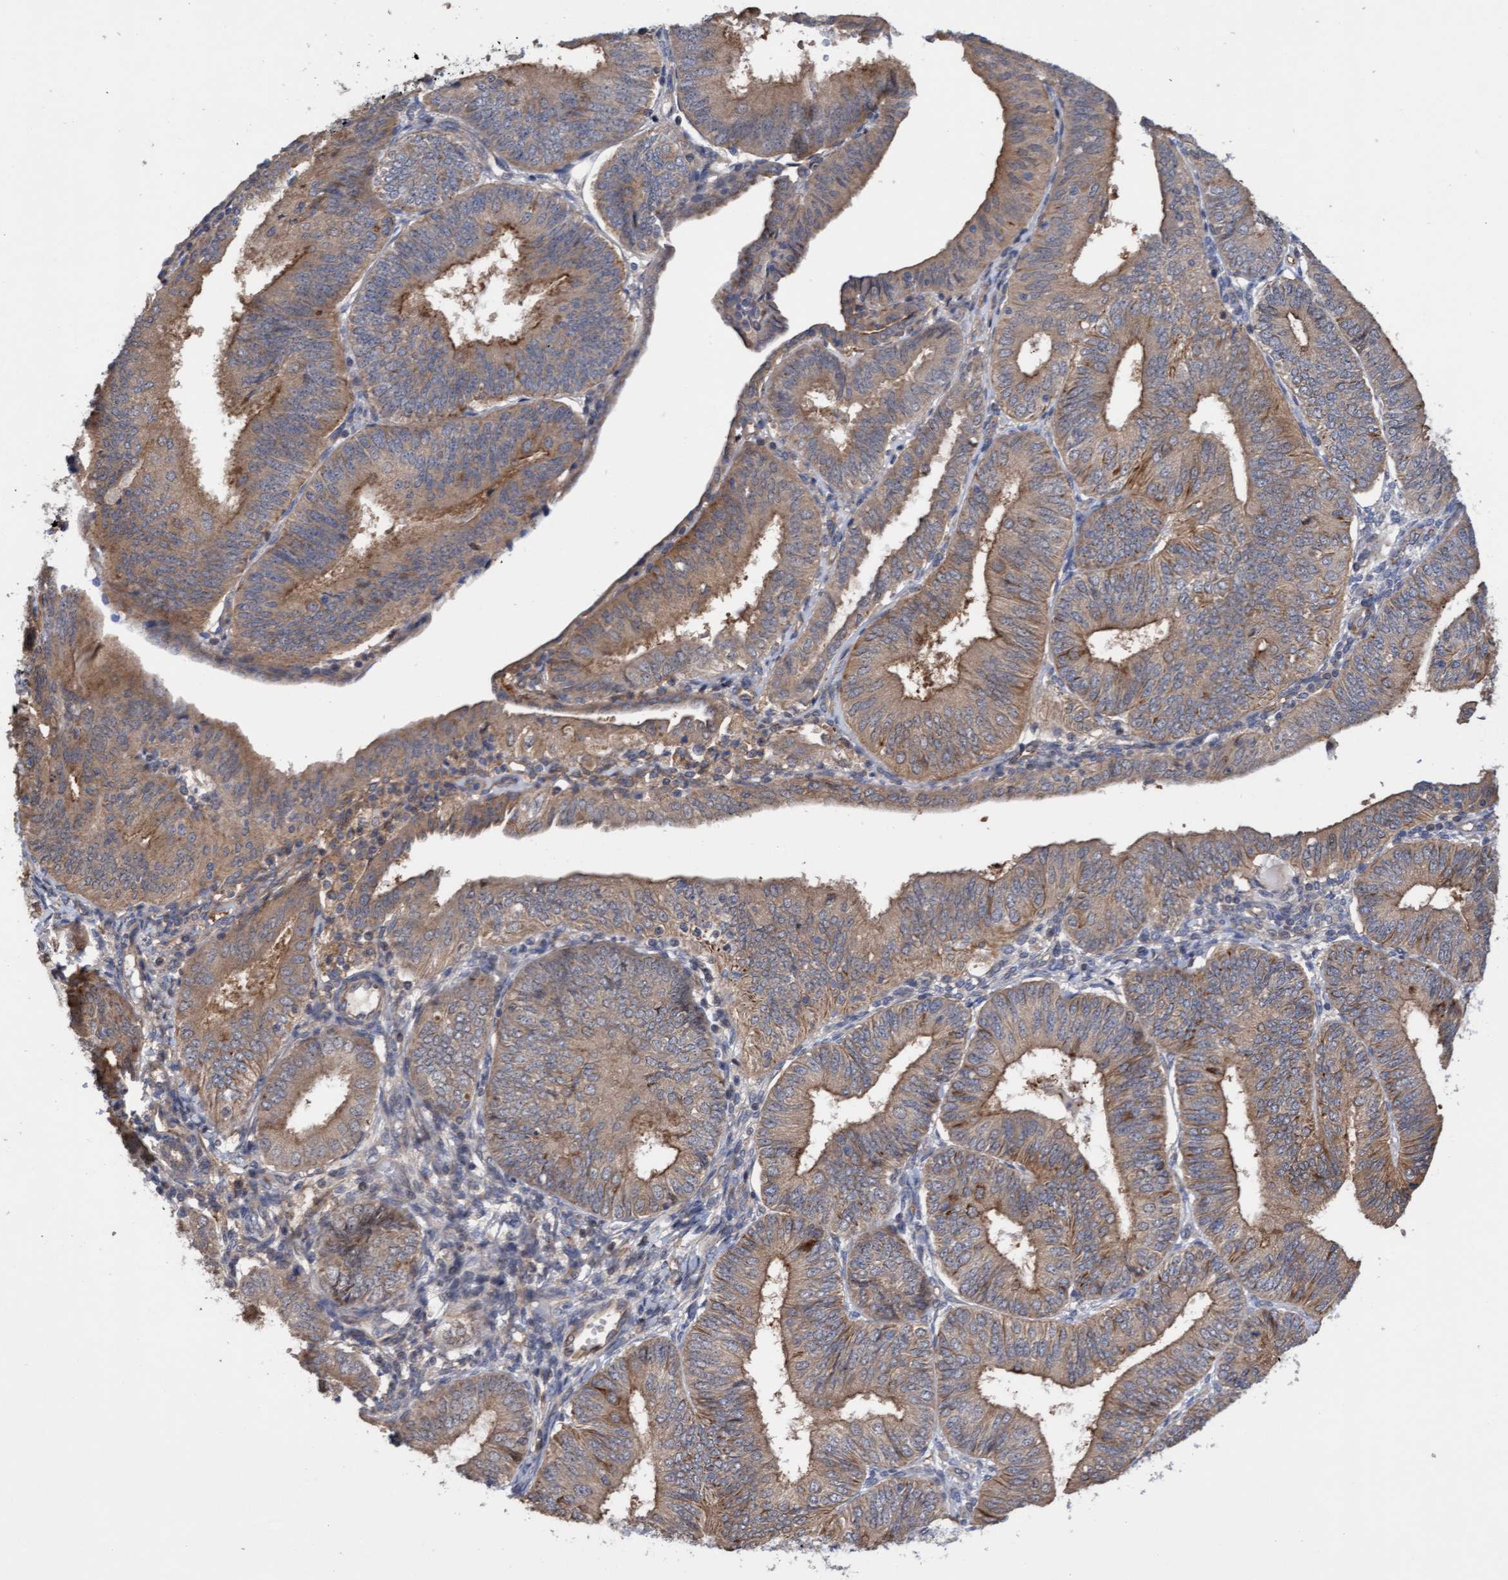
{"staining": {"intensity": "moderate", "quantity": ">75%", "location": "cytoplasmic/membranous"}, "tissue": "endometrial cancer", "cell_type": "Tumor cells", "image_type": "cancer", "snomed": [{"axis": "morphology", "description": "Adenocarcinoma, NOS"}, {"axis": "topography", "description": "Endometrium"}], "caption": "A histopathology image of human adenocarcinoma (endometrial) stained for a protein displays moderate cytoplasmic/membranous brown staining in tumor cells.", "gene": "ITFG1", "patient": {"sex": "female", "age": 58}}